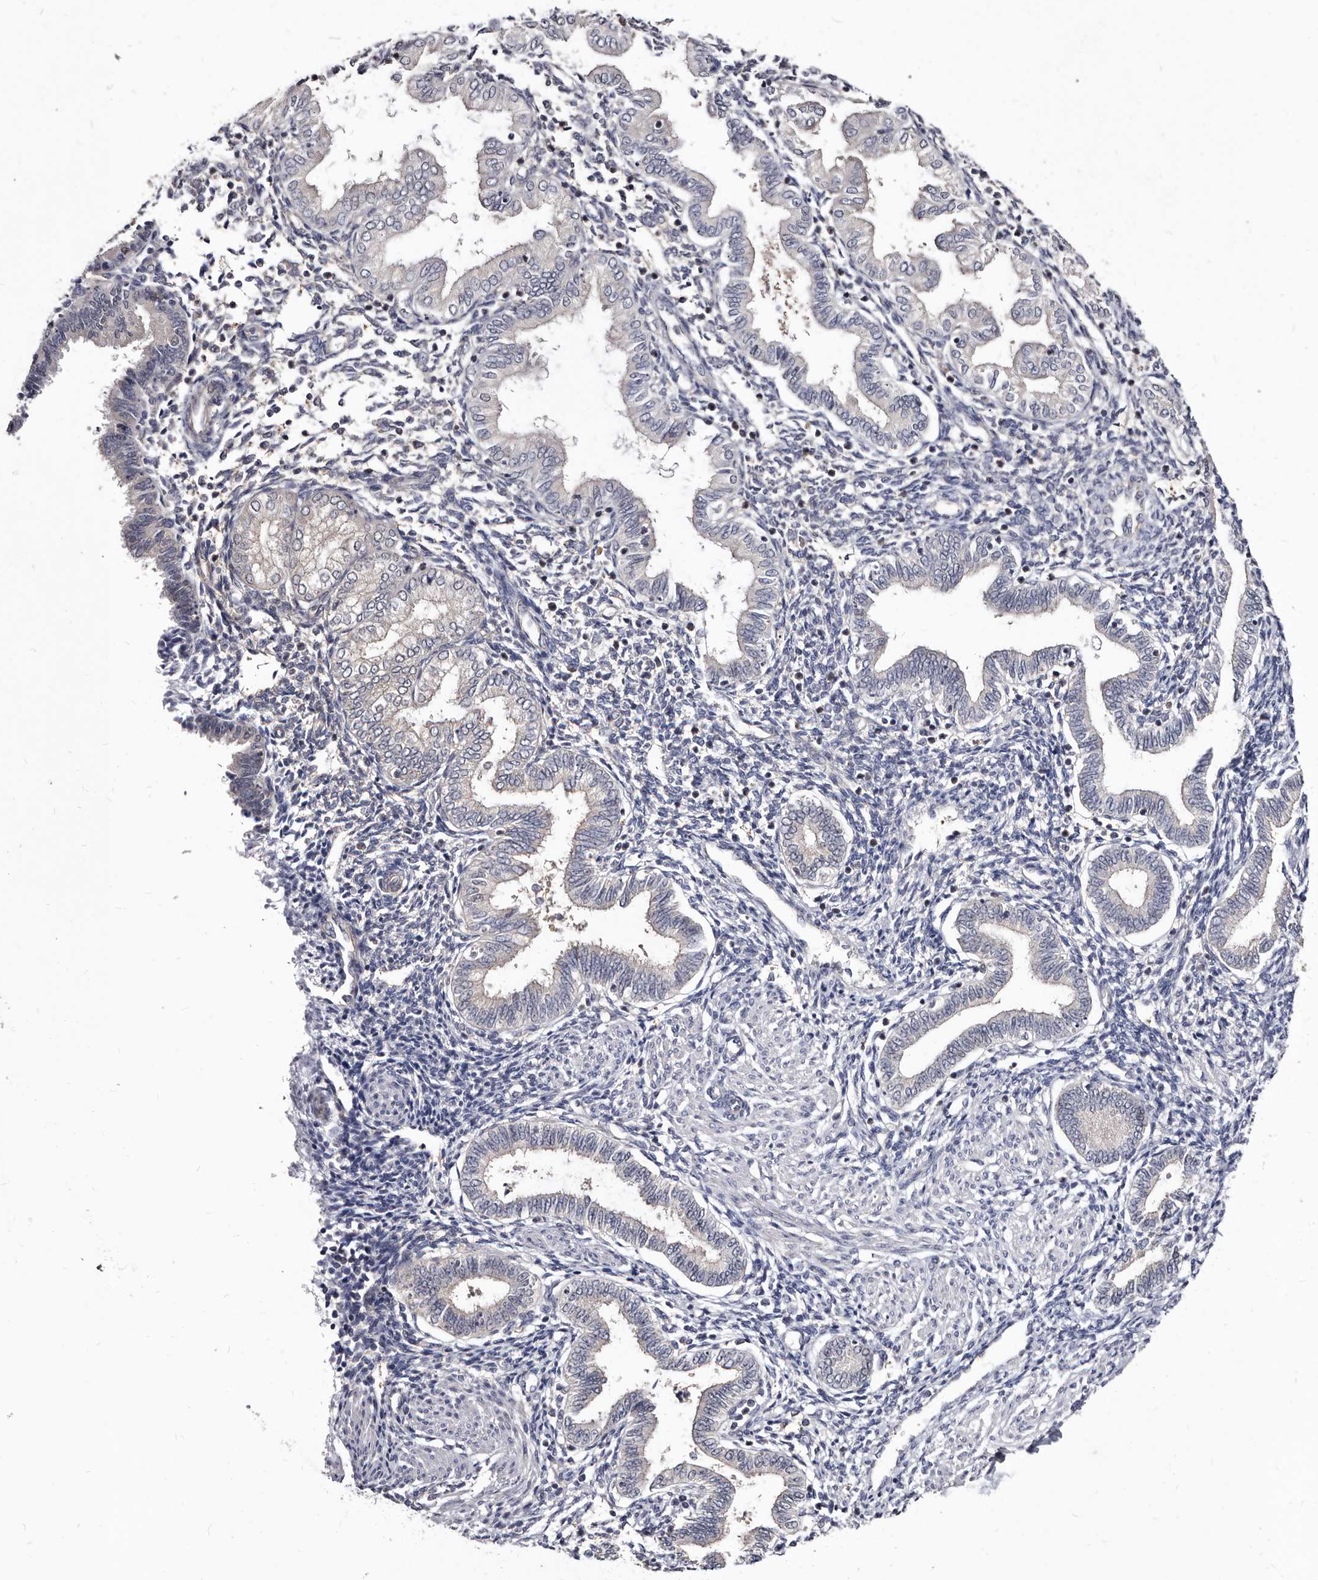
{"staining": {"intensity": "negative", "quantity": "none", "location": "none"}, "tissue": "endometrium", "cell_type": "Cells in endometrial stroma", "image_type": "normal", "snomed": [{"axis": "morphology", "description": "Normal tissue, NOS"}, {"axis": "topography", "description": "Endometrium"}], "caption": "A high-resolution image shows immunohistochemistry staining of normal endometrium, which demonstrates no significant staining in cells in endometrial stroma. (DAB immunohistochemistry, high magnification).", "gene": "ABCF2", "patient": {"sex": "female", "age": 53}}